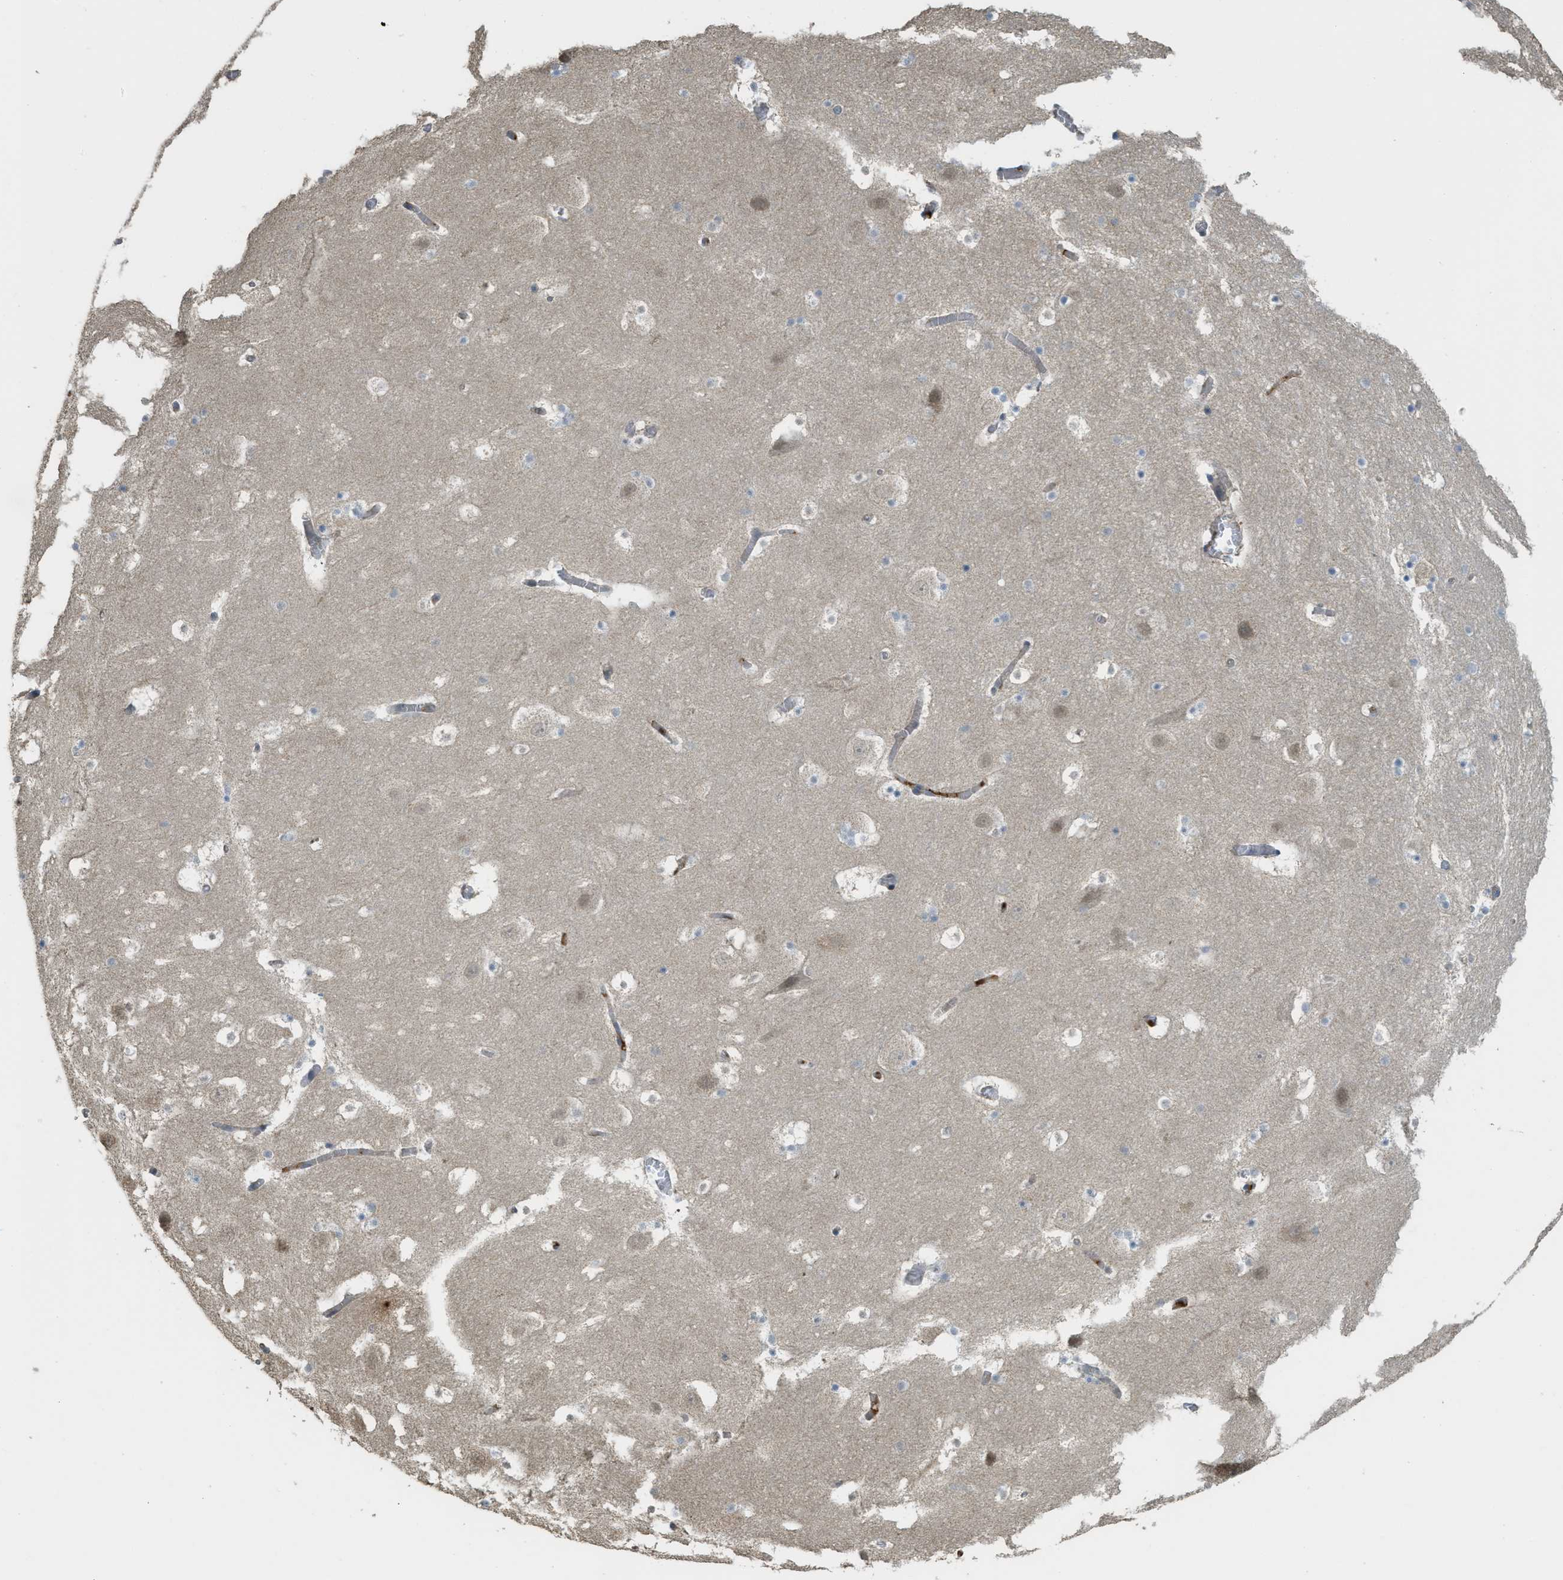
{"staining": {"intensity": "negative", "quantity": "none", "location": "none"}, "tissue": "hippocampus", "cell_type": "Glial cells", "image_type": "normal", "snomed": [{"axis": "morphology", "description": "Normal tissue, NOS"}, {"axis": "topography", "description": "Hippocampus"}], "caption": "Immunohistochemistry of unremarkable hippocampus exhibits no staining in glial cells.", "gene": "IGF2BP2", "patient": {"sex": "male", "age": 45}}